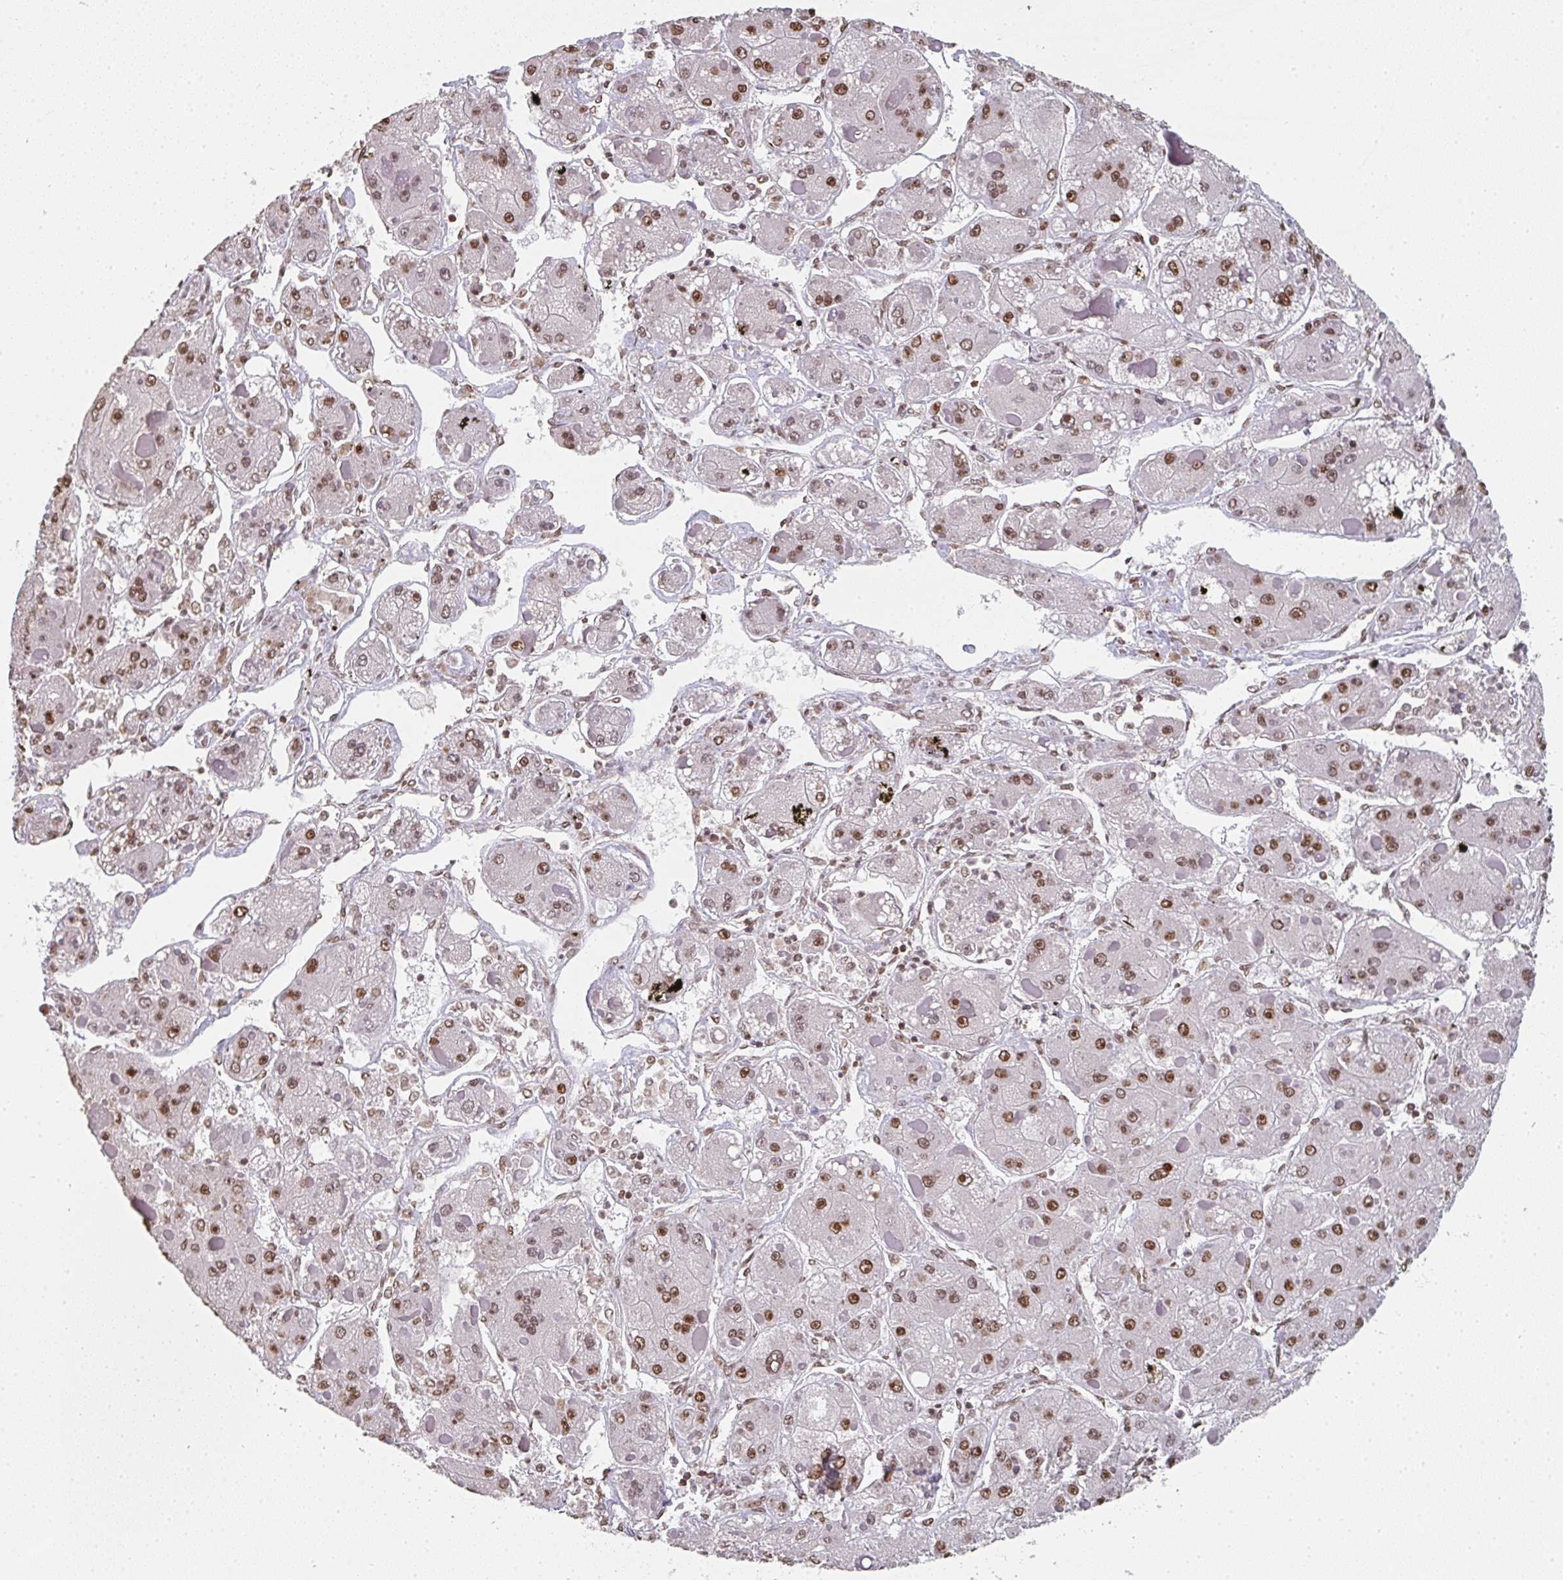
{"staining": {"intensity": "moderate", "quantity": ">75%", "location": "nuclear"}, "tissue": "liver cancer", "cell_type": "Tumor cells", "image_type": "cancer", "snomed": [{"axis": "morphology", "description": "Carcinoma, Hepatocellular, NOS"}, {"axis": "topography", "description": "Liver"}], "caption": "A brown stain shows moderate nuclear positivity of a protein in human liver cancer tumor cells.", "gene": "DKC1", "patient": {"sex": "female", "age": 73}}